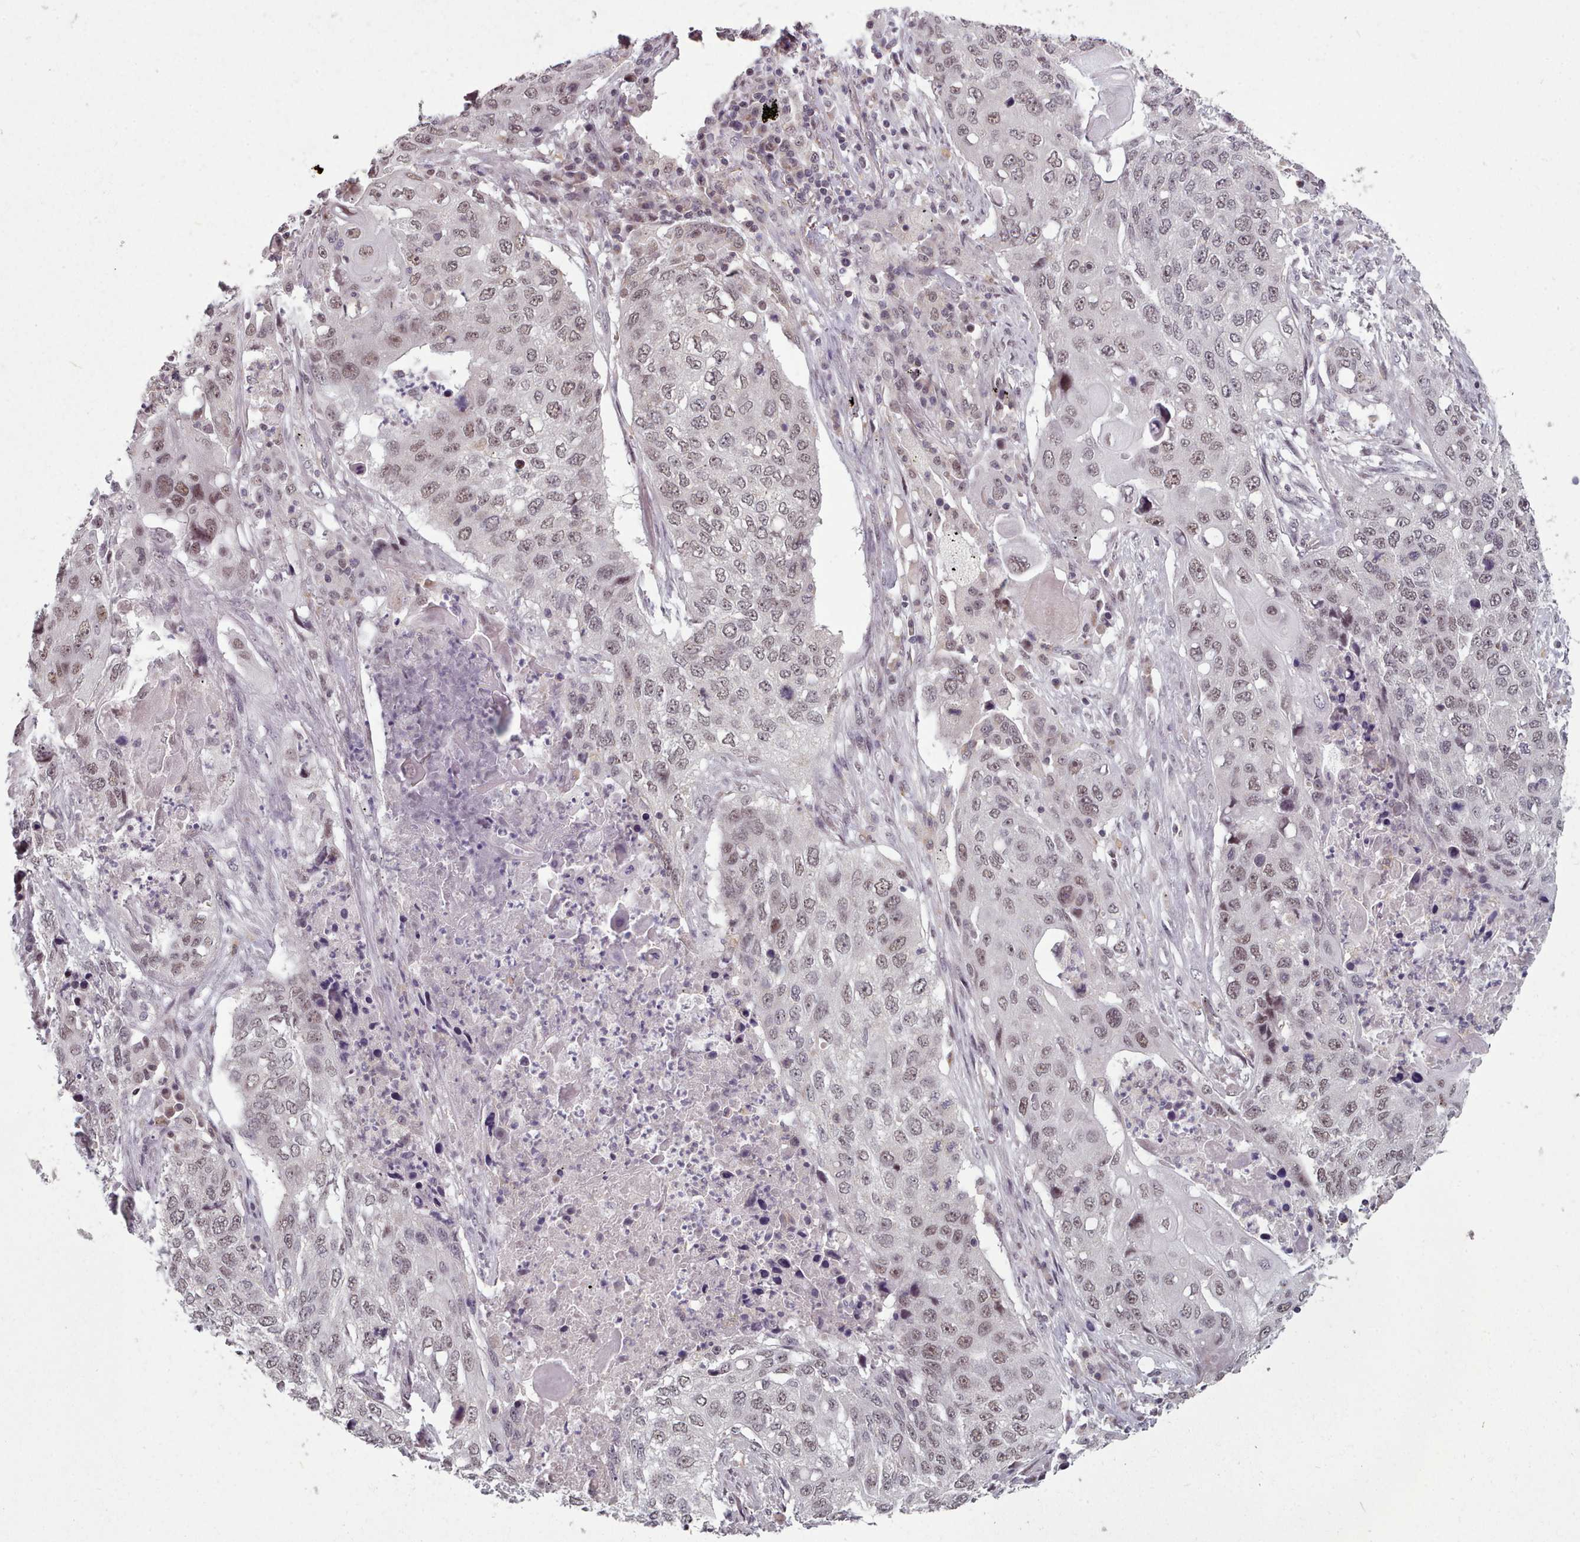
{"staining": {"intensity": "weak", "quantity": "25%-75%", "location": "nuclear"}, "tissue": "lung cancer", "cell_type": "Tumor cells", "image_type": "cancer", "snomed": [{"axis": "morphology", "description": "Squamous cell carcinoma, NOS"}, {"axis": "topography", "description": "Lung"}], "caption": "Tumor cells exhibit low levels of weak nuclear staining in approximately 25%-75% of cells in lung cancer. (brown staining indicates protein expression, while blue staining denotes nuclei).", "gene": "SRSF9", "patient": {"sex": "female", "age": 63}}